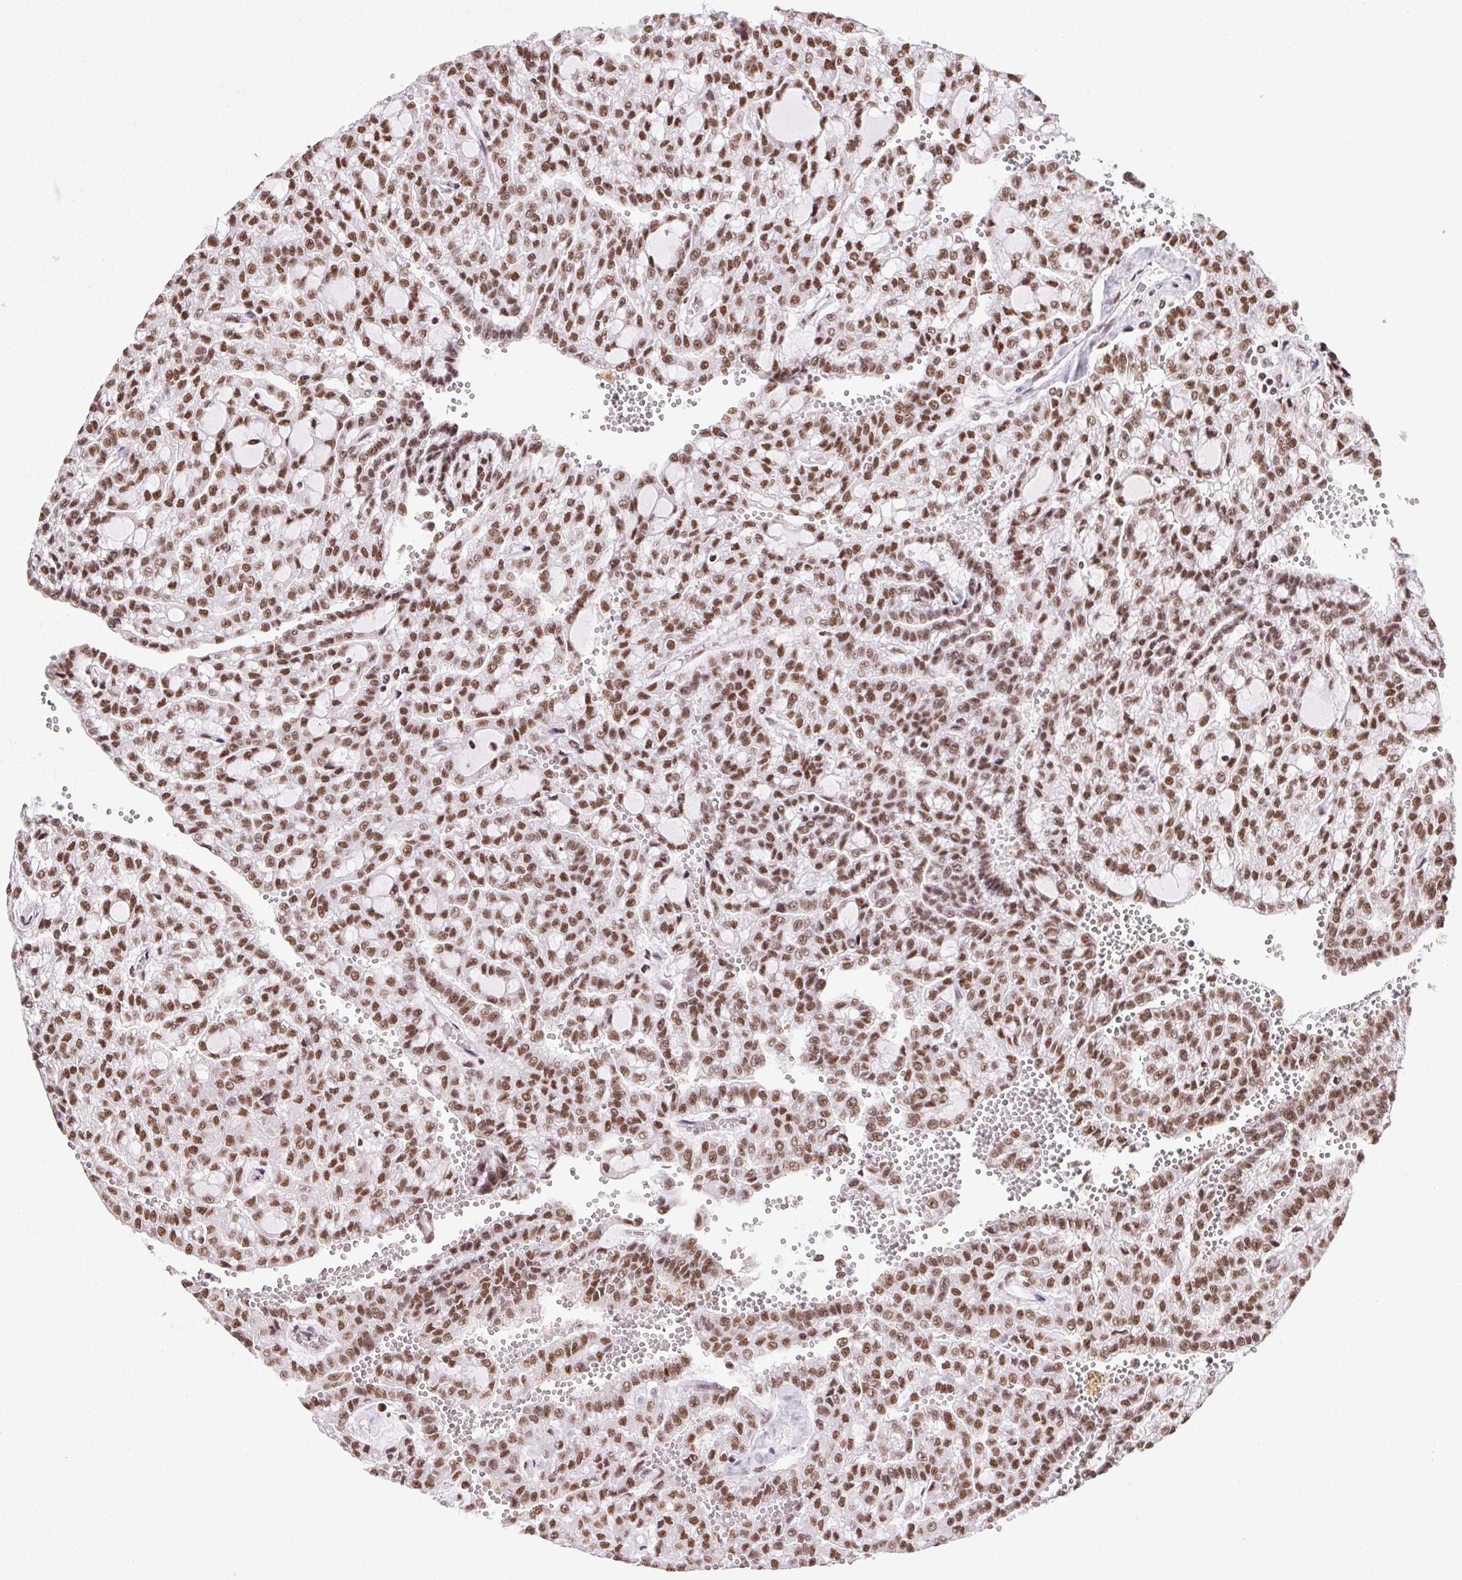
{"staining": {"intensity": "strong", "quantity": ">75%", "location": "nuclear"}, "tissue": "renal cancer", "cell_type": "Tumor cells", "image_type": "cancer", "snomed": [{"axis": "morphology", "description": "Adenocarcinoma, NOS"}, {"axis": "topography", "description": "Kidney"}], "caption": "Renal adenocarcinoma stained with immunohistochemistry (IHC) demonstrates strong nuclear positivity in approximately >75% of tumor cells.", "gene": "TRA2B", "patient": {"sex": "male", "age": 63}}